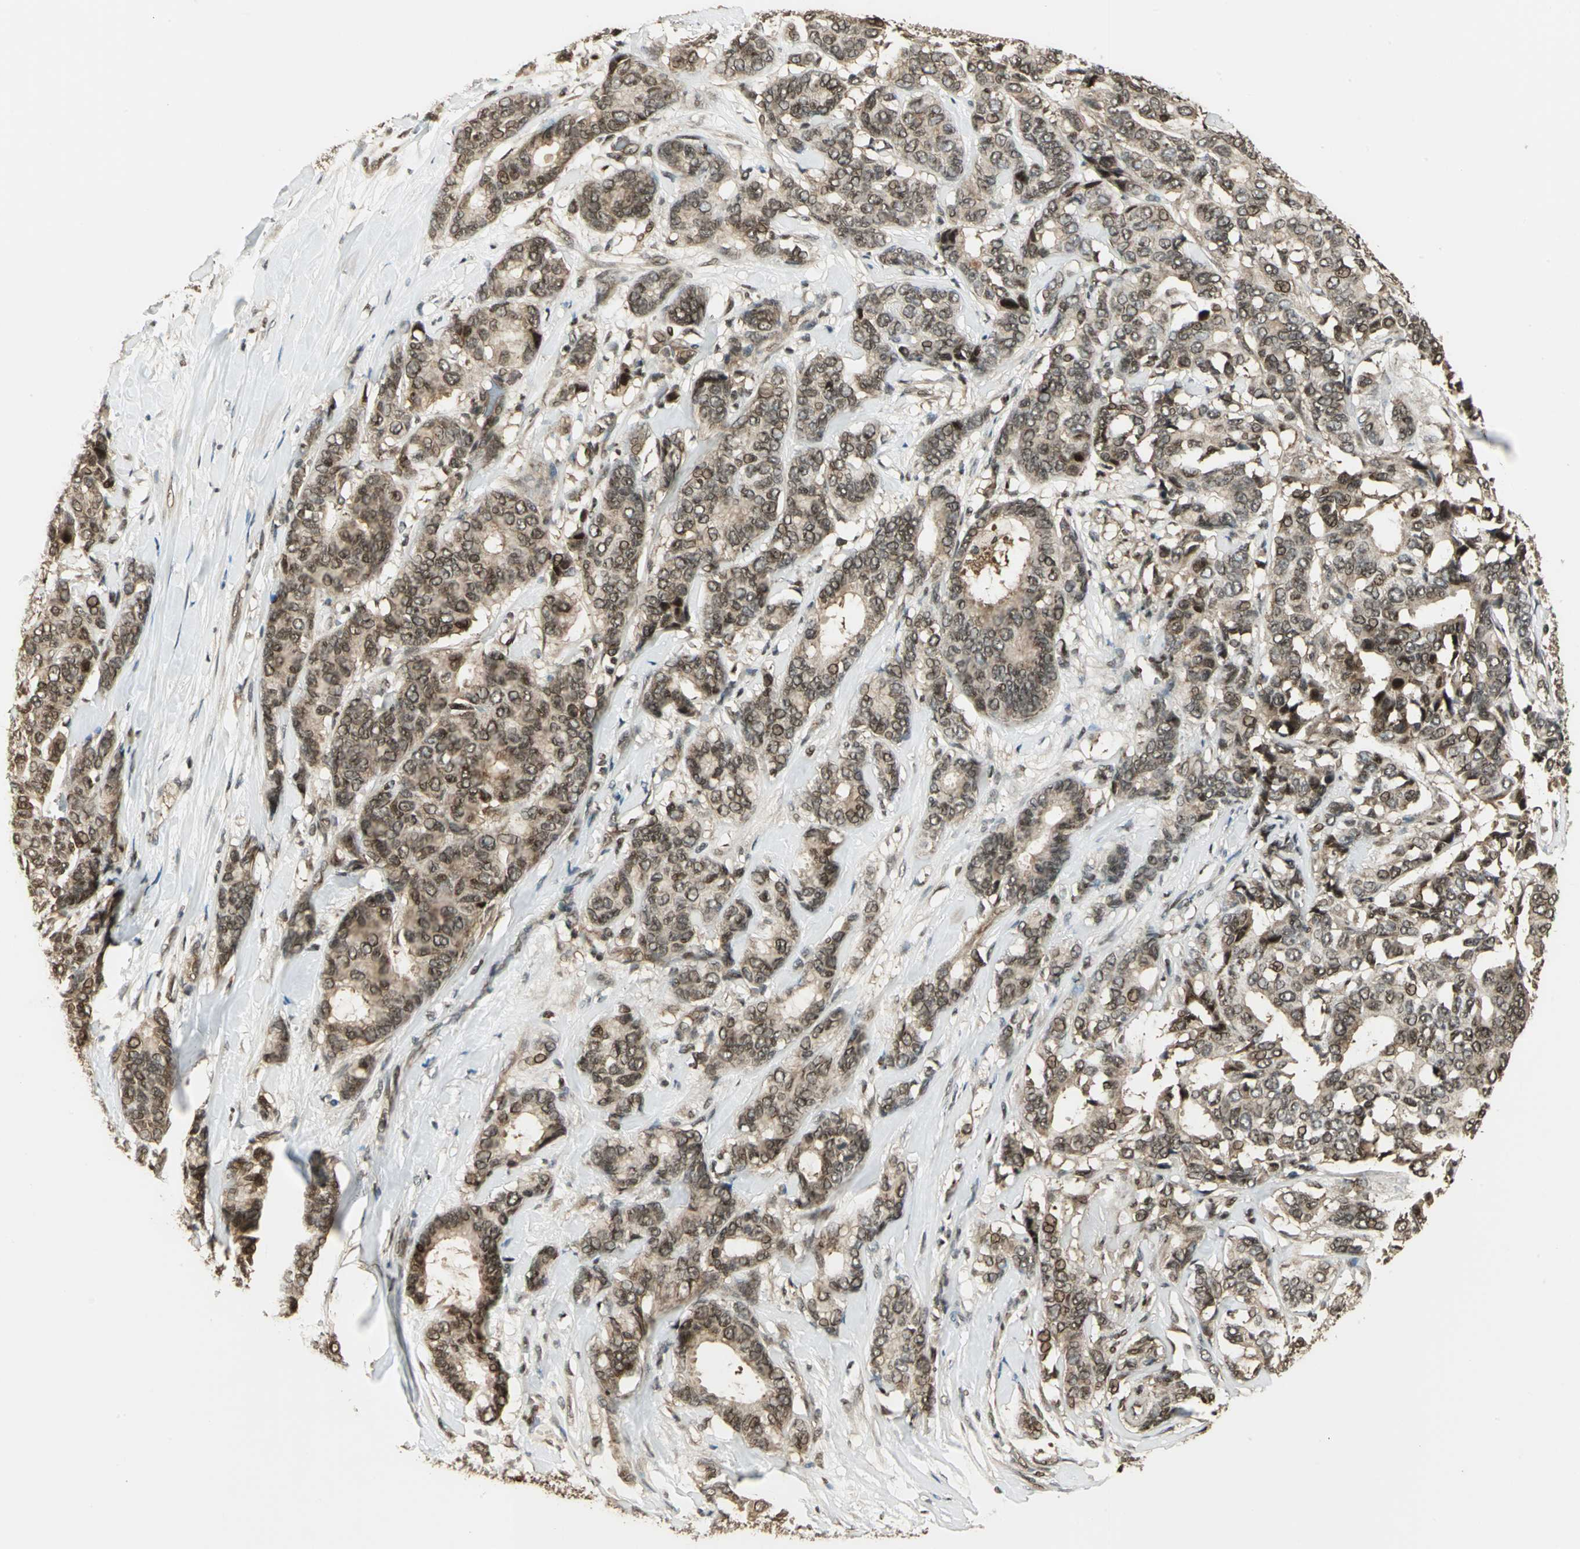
{"staining": {"intensity": "moderate", "quantity": ">75%", "location": "cytoplasmic/membranous,nuclear"}, "tissue": "breast cancer", "cell_type": "Tumor cells", "image_type": "cancer", "snomed": [{"axis": "morphology", "description": "Duct carcinoma"}, {"axis": "topography", "description": "Breast"}], "caption": "Immunohistochemistry (IHC) of invasive ductal carcinoma (breast) shows medium levels of moderate cytoplasmic/membranous and nuclear positivity in approximately >75% of tumor cells.", "gene": "PSMC3", "patient": {"sex": "female", "age": 87}}